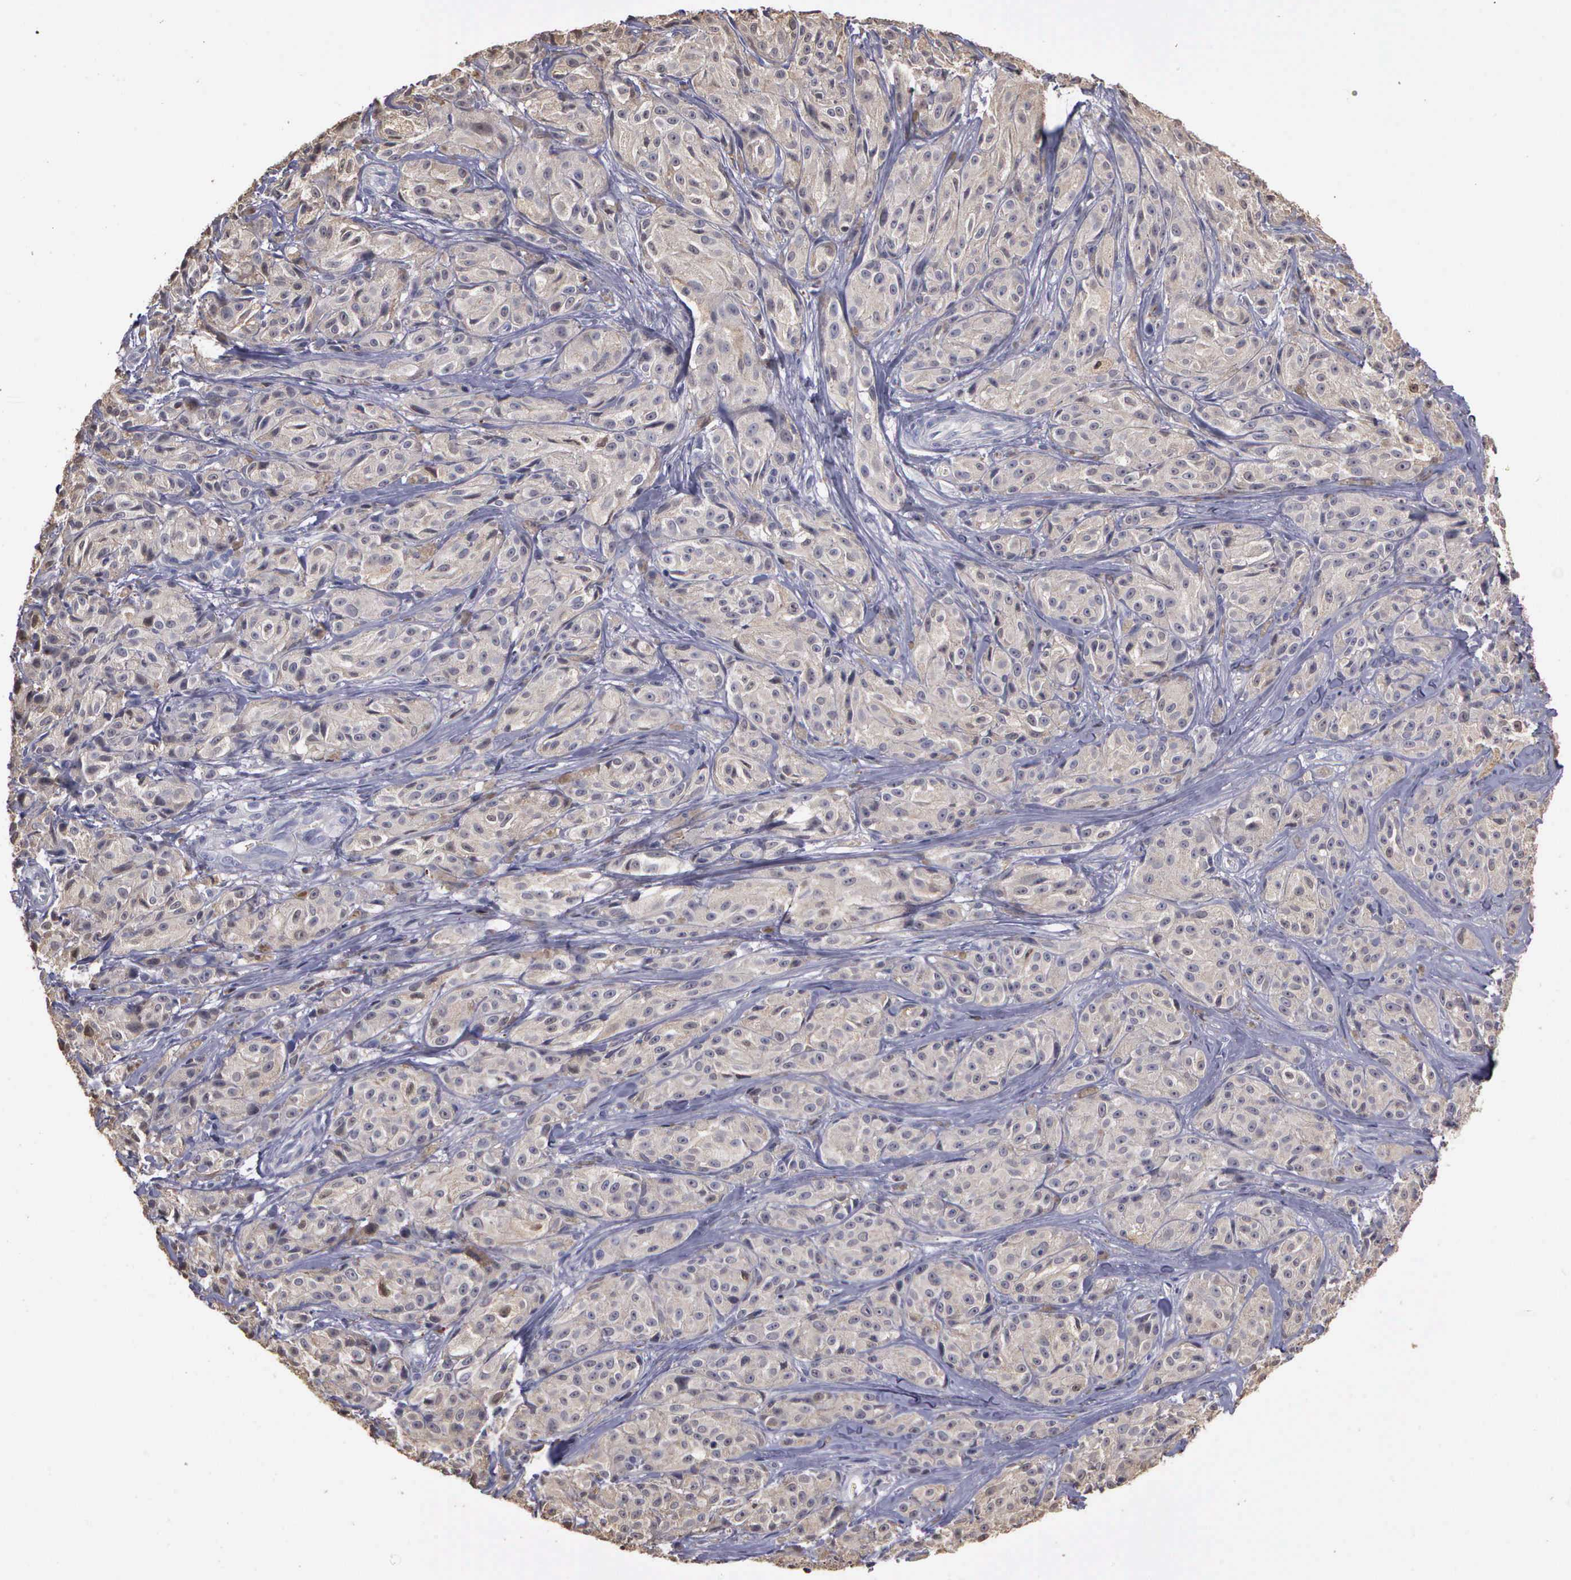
{"staining": {"intensity": "weak", "quantity": ">75%", "location": "cytoplasmic/membranous"}, "tissue": "melanoma", "cell_type": "Tumor cells", "image_type": "cancer", "snomed": [{"axis": "morphology", "description": "Malignant melanoma, NOS"}, {"axis": "topography", "description": "Skin"}], "caption": "This is an image of immunohistochemistry staining of malignant melanoma, which shows weak expression in the cytoplasmic/membranous of tumor cells.", "gene": "ENO3", "patient": {"sex": "male", "age": 56}}